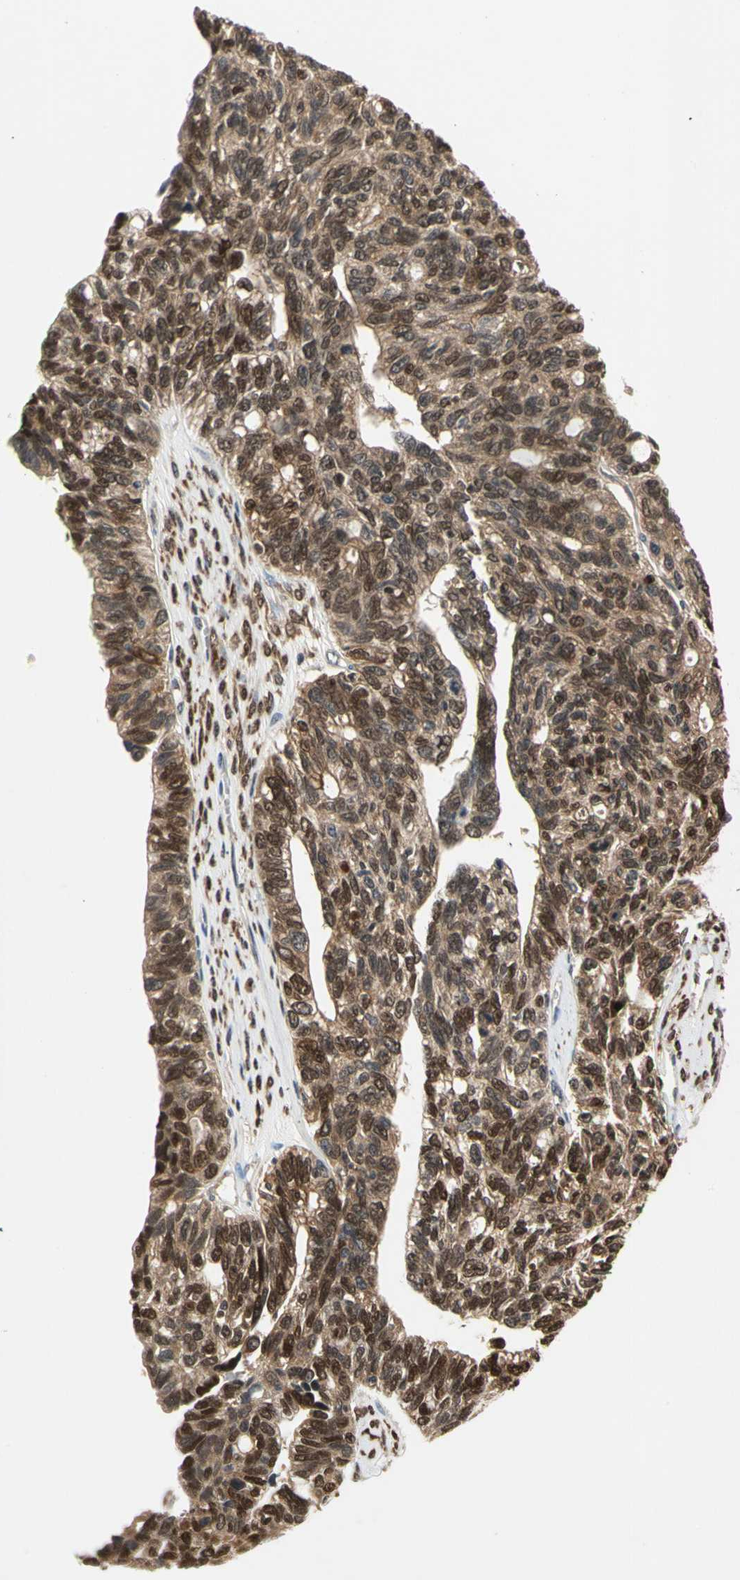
{"staining": {"intensity": "moderate", "quantity": "25%-75%", "location": "cytoplasmic/membranous,nuclear"}, "tissue": "ovarian cancer", "cell_type": "Tumor cells", "image_type": "cancer", "snomed": [{"axis": "morphology", "description": "Cystadenocarcinoma, serous, NOS"}, {"axis": "topography", "description": "Ovary"}], "caption": "There is medium levels of moderate cytoplasmic/membranous and nuclear positivity in tumor cells of serous cystadenocarcinoma (ovarian), as demonstrated by immunohistochemical staining (brown color).", "gene": "GSR", "patient": {"sex": "female", "age": 79}}